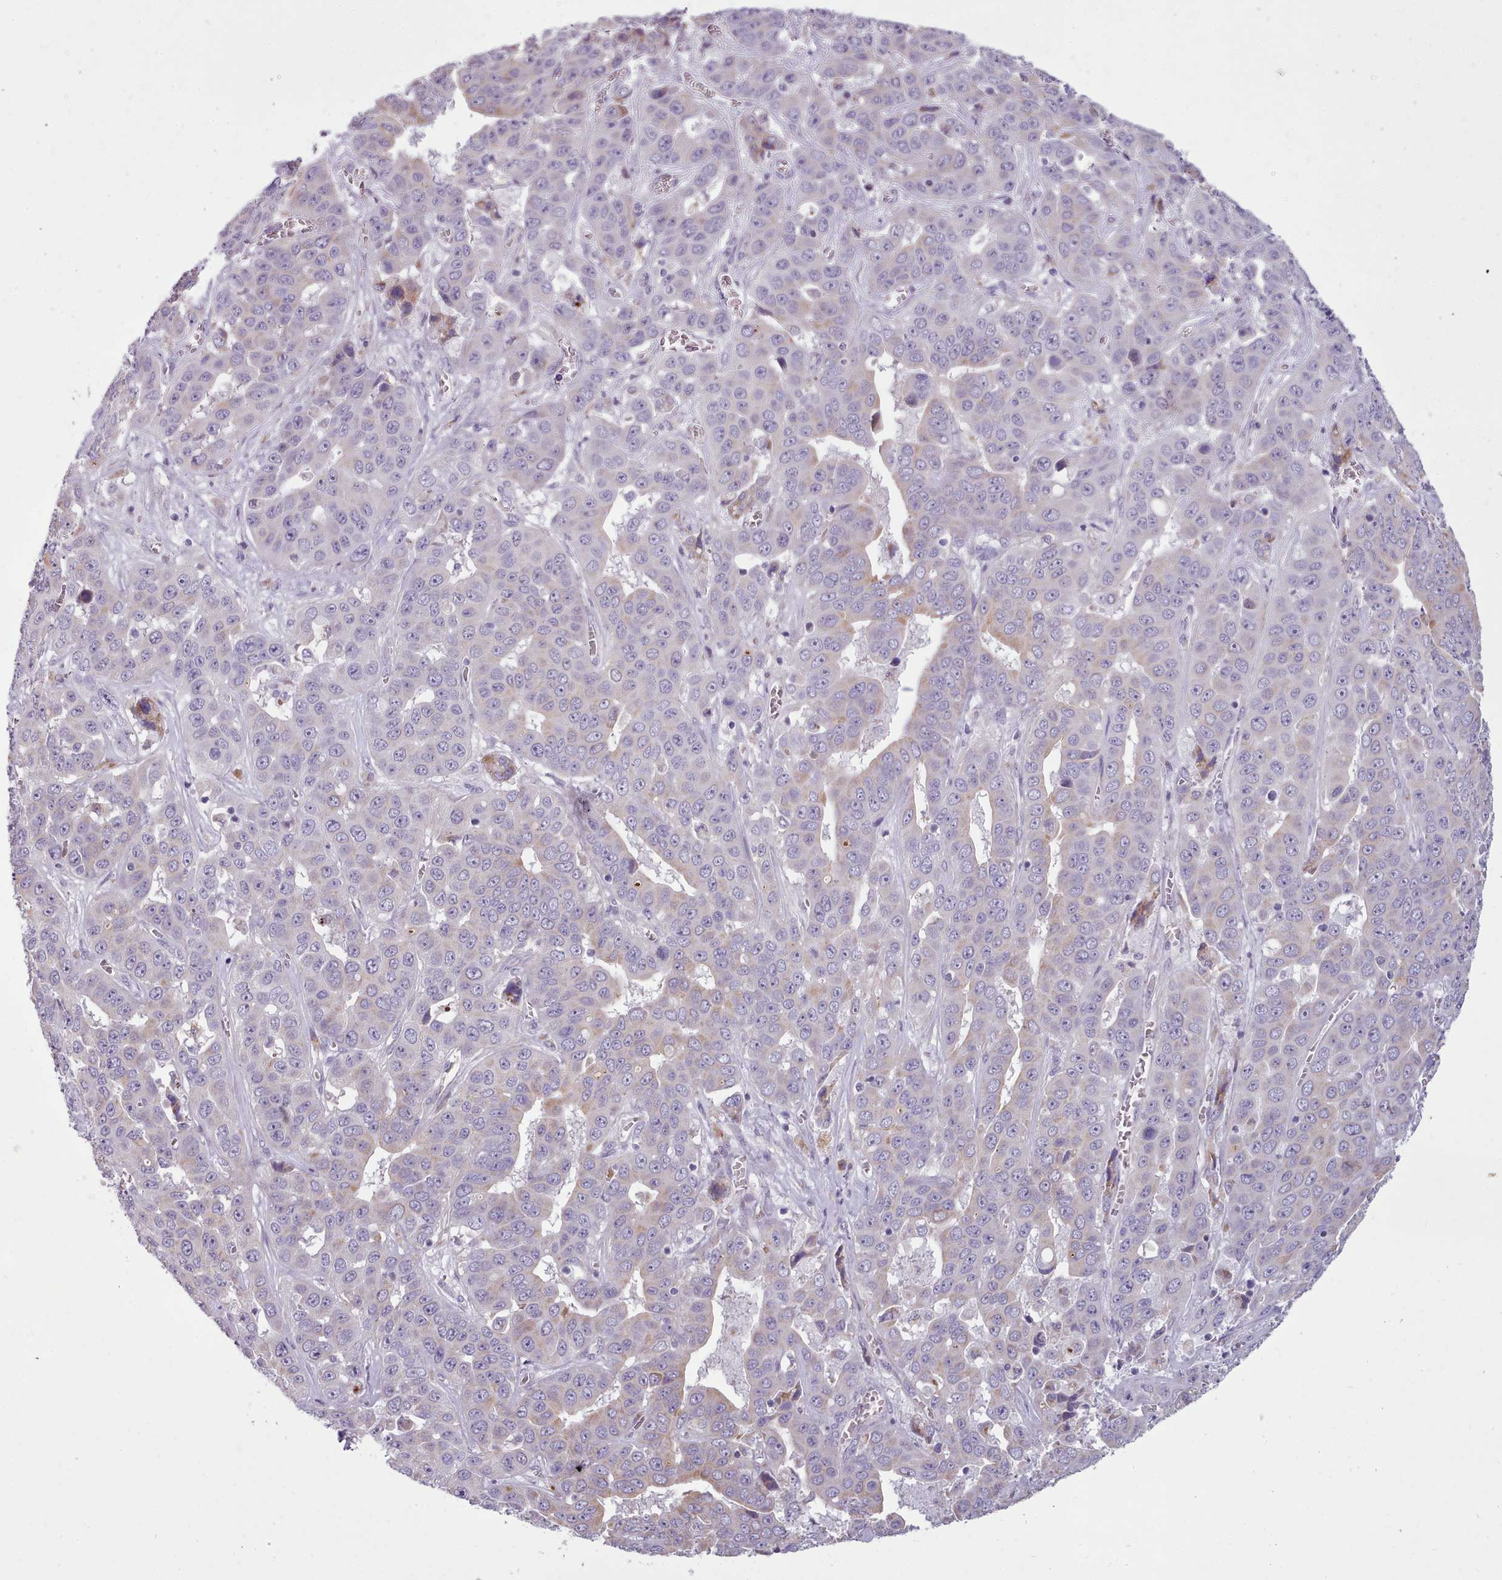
{"staining": {"intensity": "weak", "quantity": "<25%", "location": "cytoplasmic/membranous"}, "tissue": "liver cancer", "cell_type": "Tumor cells", "image_type": "cancer", "snomed": [{"axis": "morphology", "description": "Cholangiocarcinoma"}, {"axis": "topography", "description": "Liver"}], "caption": "IHC photomicrograph of neoplastic tissue: human liver cancer stained with DAB (3,3'-diaminobenzidine) shows no significant protein expression in tumor cells.", "gene": "SLC52A3", "patient": {"sex": "female", "age": 52}}